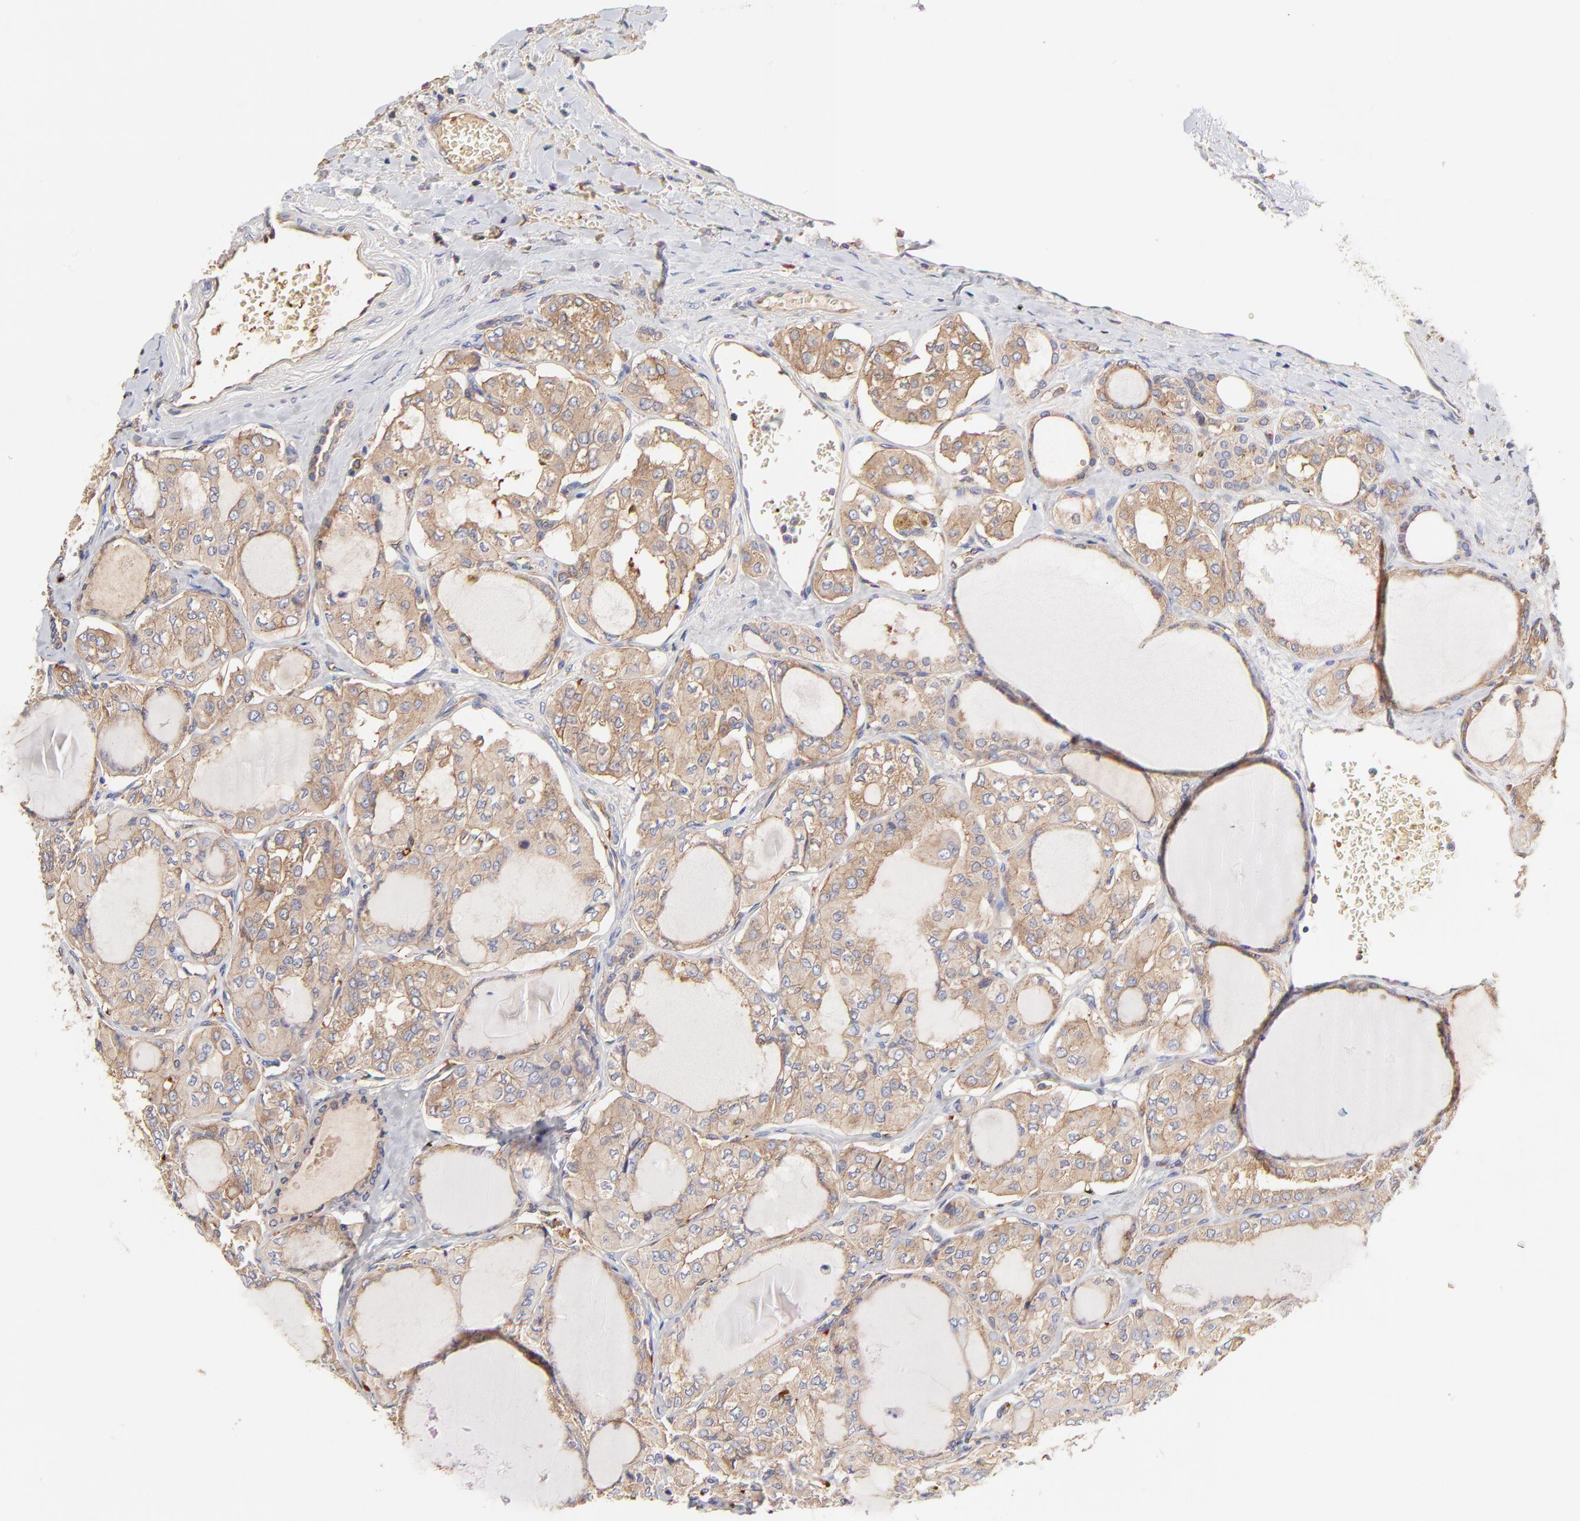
{"staining": {"intensity": "moderate", "quantity": ">75%", "location": "cytoplasmic/membranous"}, "tissue": "thyroid cancer", "cell_type": "Tumor cells", "image_type": "cancer", "snomed": [{"axis": "morphology", "description": "Papillary adenocarcinoma, NOS"}, {"axis": "topography", "description": "Thyroid gland"}], "caption": "Tumor cells exhibit moderate cytoplasmic/membranous expression in approximately >75% of cells in thyroid cancer (papillary adenocarcinoma). (brown staining indicates protein expression, while blue staining denotes nuclei).", "gene": "CD2AP", "patient": {"sex": "male", "age": 20}}